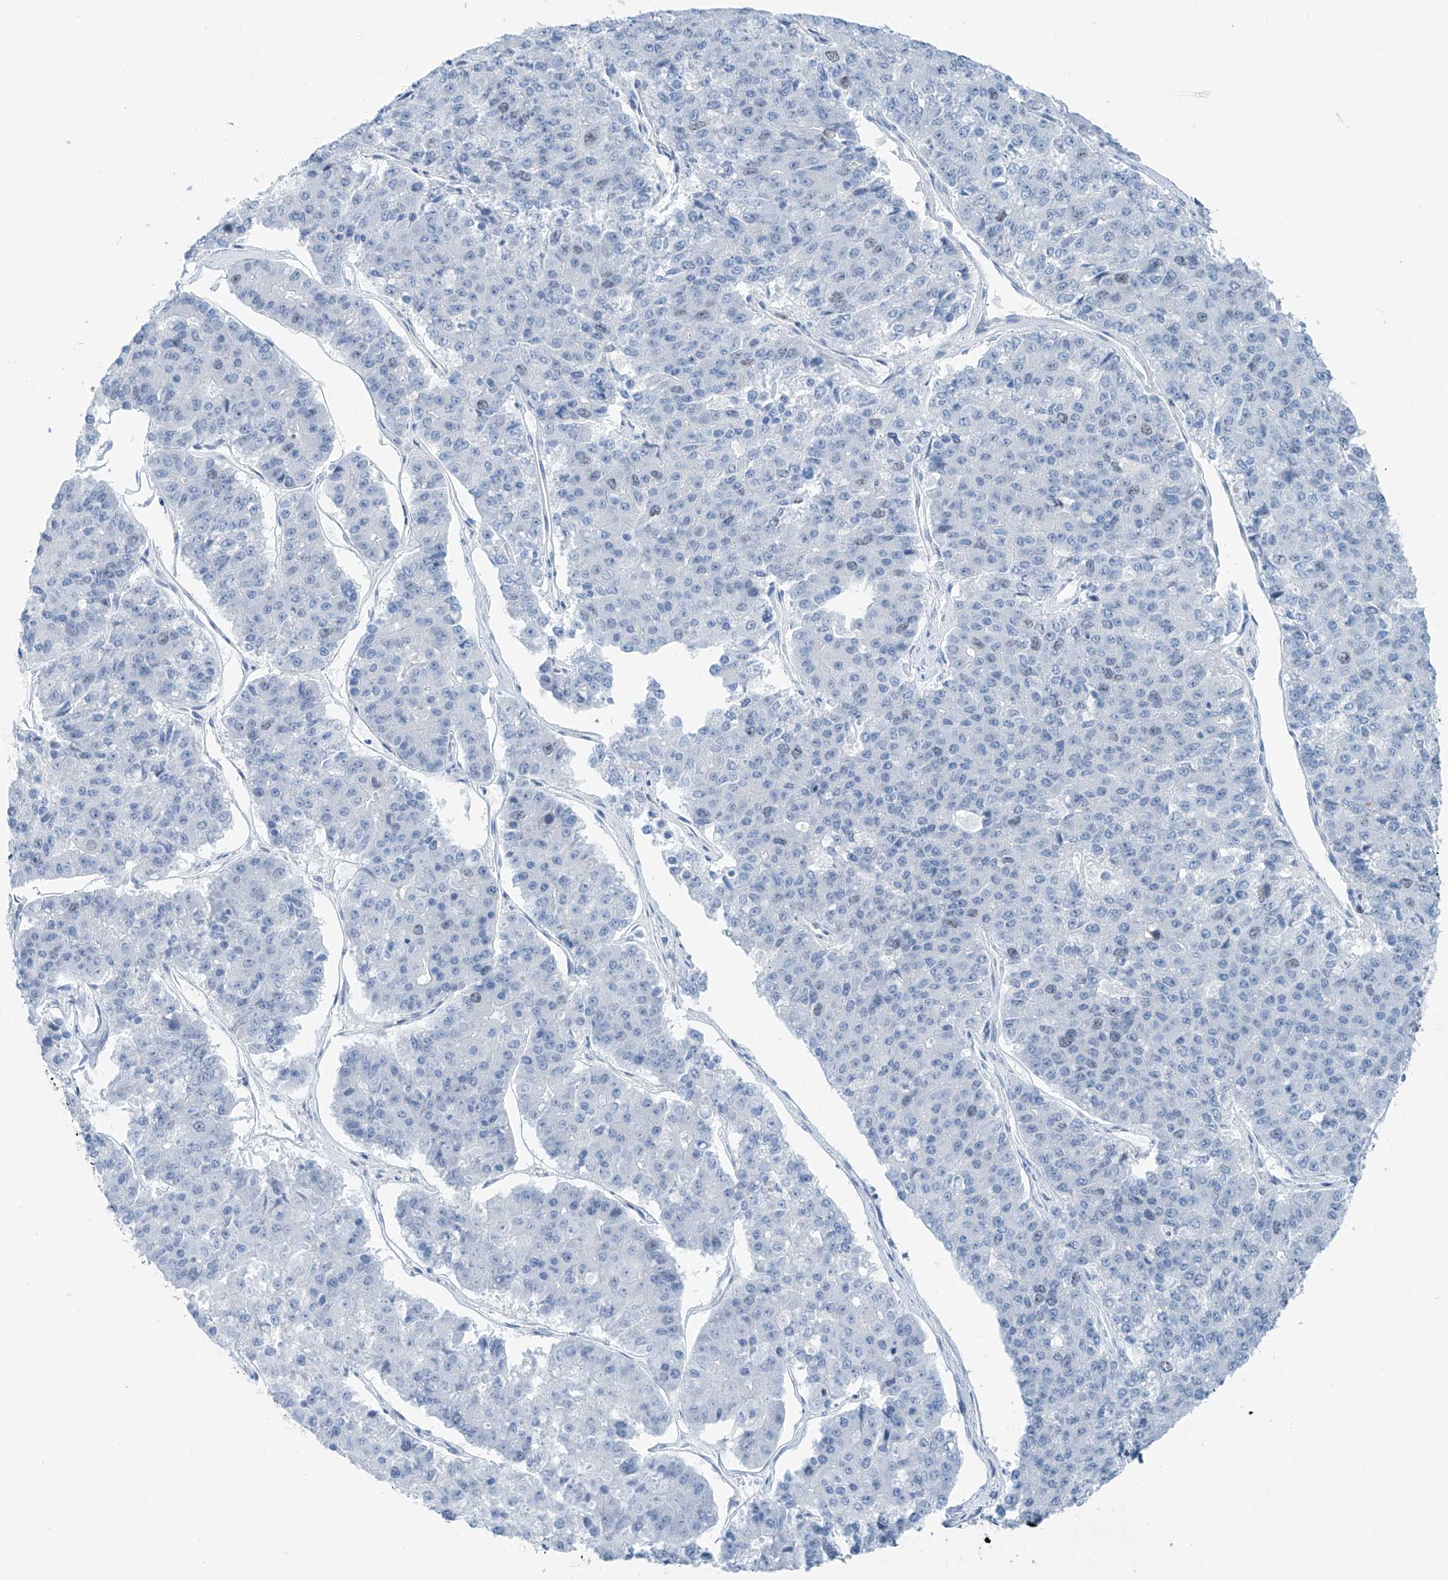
{"staining": {"intensity": "negative", "quantity": "none", "location": "none"}, "tissue": "pancreatic cancer", "cell_type": "Tumor cells", "image_type": "cancer", "snomed": [{"axis": "morphology", "description": "Adenocarcinoma, NOS"}, {"axis": "topography", "description": "Pancreas"}], "caption": "Immunohistochemistry of human pancreatic adenocarcinoma shows no expression in tumor cells.", "gene": "SGO2", "patient": {"sex": "male", "age": 50}}